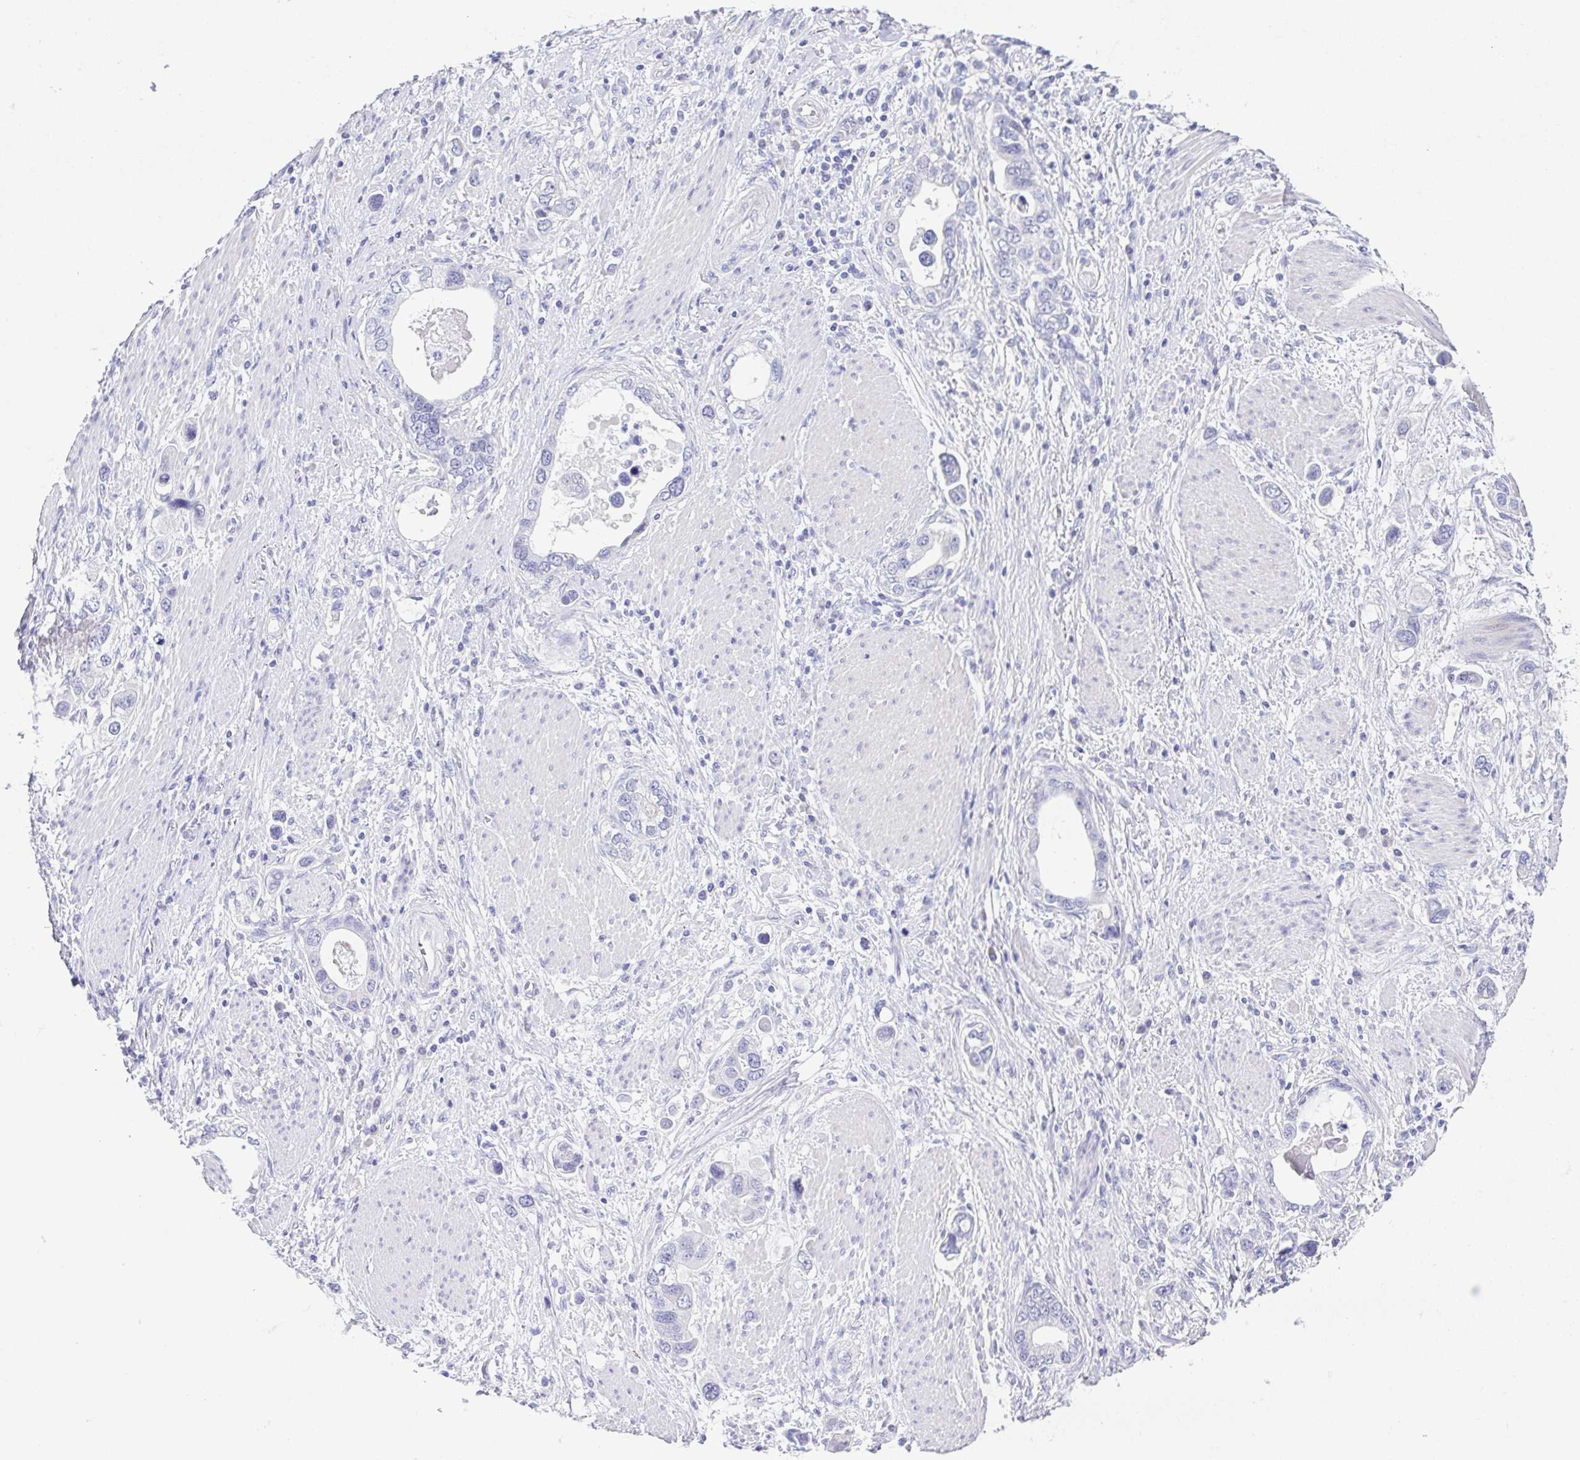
{"staining": {"intensity": "negative", "quantity": "none", "location": "none"}, "tissue": "stomach cancer", "cell_type": "Tumor cells", "image_type": "cancer", "snomed": [{"axis": "morphology", "description": "Adenocarcinoma, NOS"}, {"axis": "topography", "description": "Stomach, lower"}], "caption": "A micrograph of stomach cancer (adenocarcinoma) stained for a protein demonstrates no brown staining in tumor cells.", "gene": "HAPLN2", "patient": {"sex": "female", "age": 93}}